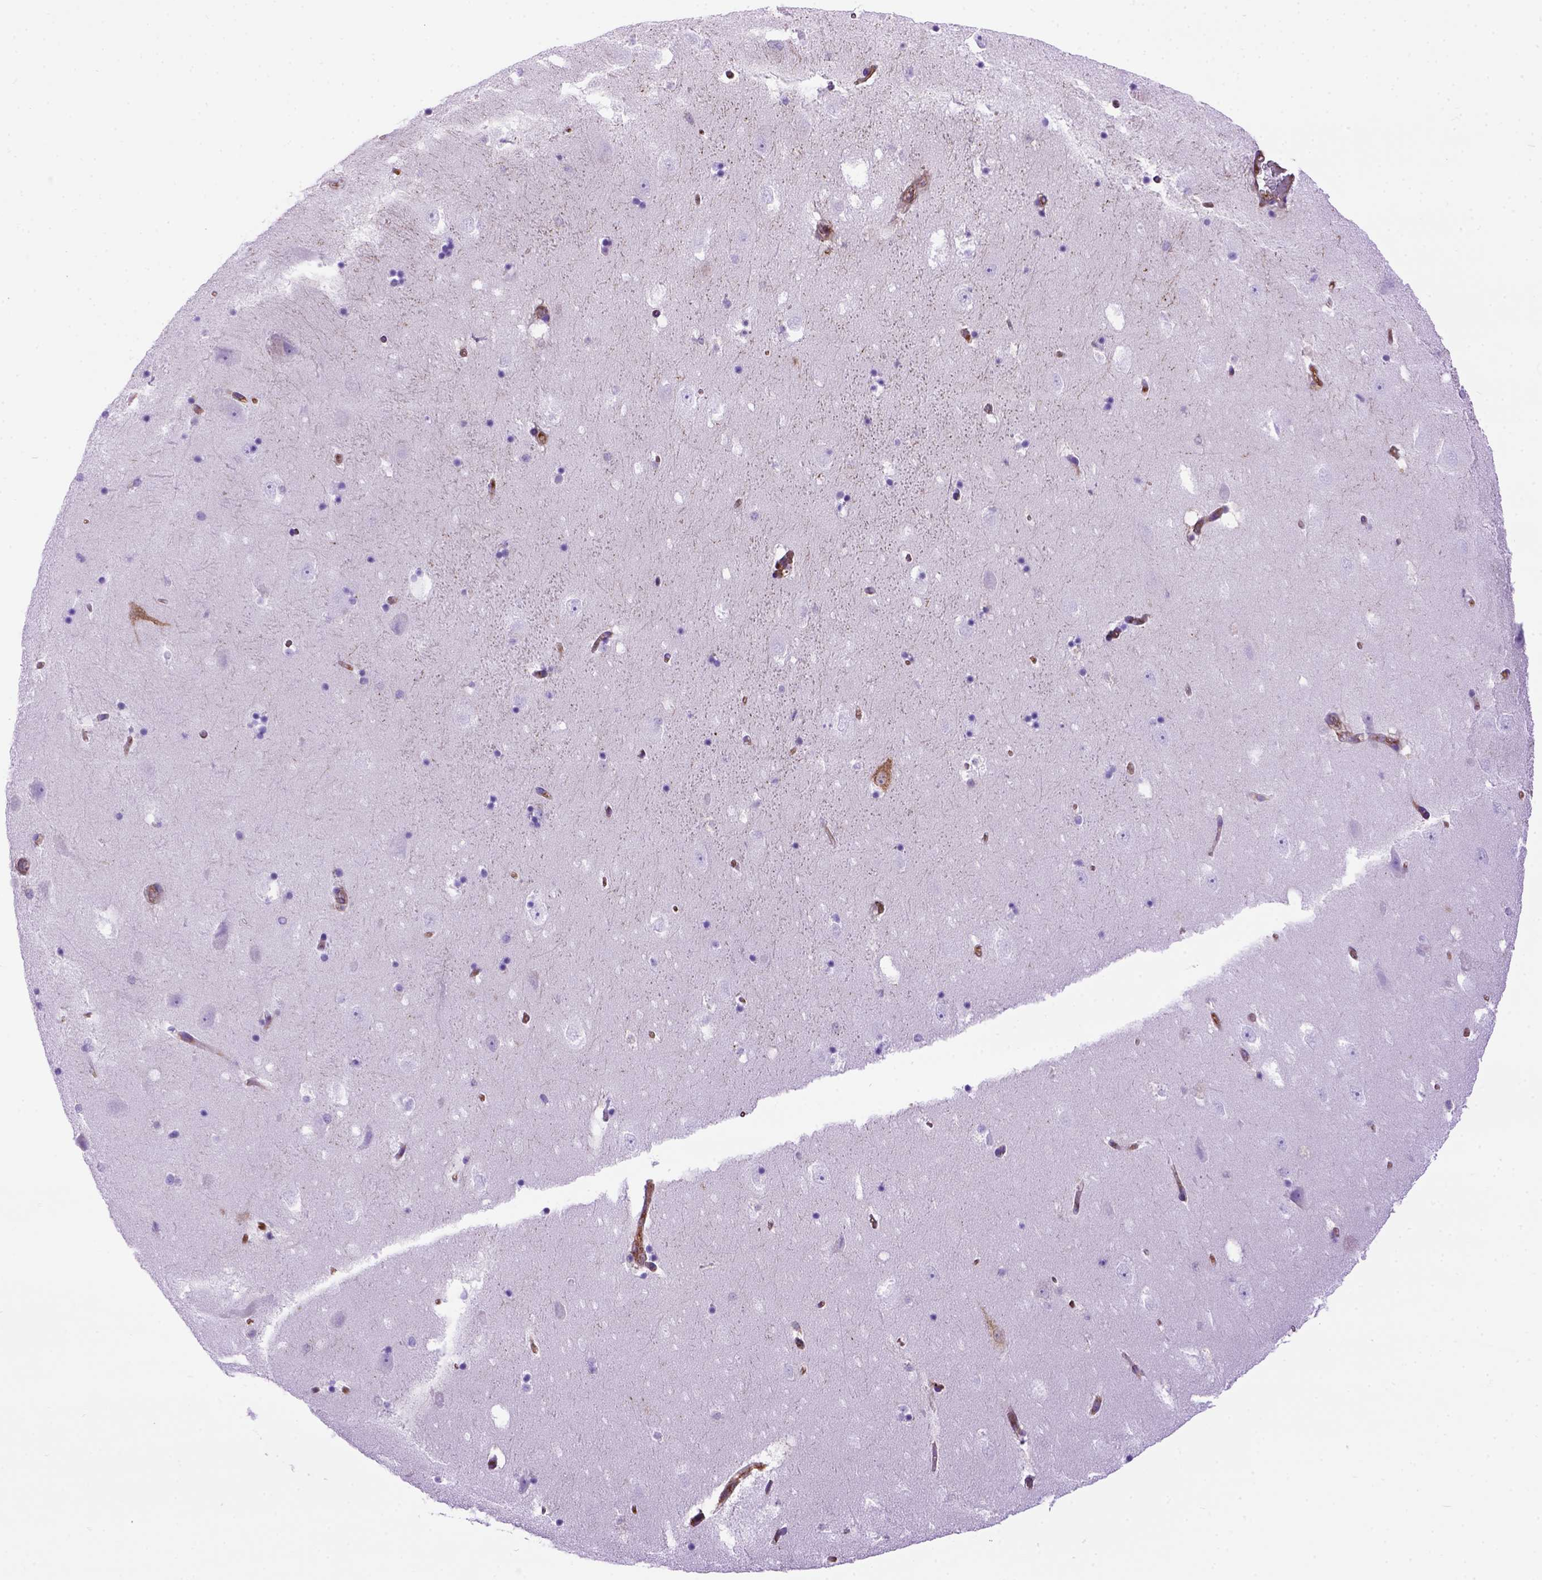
{"staining": {"intensity": "negative", "quantity": "none", "location": "none"}, "tissue": "hippocampus", "cell_type": "Glial cells", "image_type": "normal", "snomed": [{"axis": "morphology", "description": "Normal tissue, NOS"}, {"axis": "topography", "description": "Hippocampus"}], "caption": "Glial cells are negative for brown protein staining in benign hippocampus. (Brightfield microscopy of DAB (3,3'-diaminobenzidine) immunohistochemistry (IHC) at high magnification).", "gene": "MVP", "patient": {"sex": "male", "age": 58}}